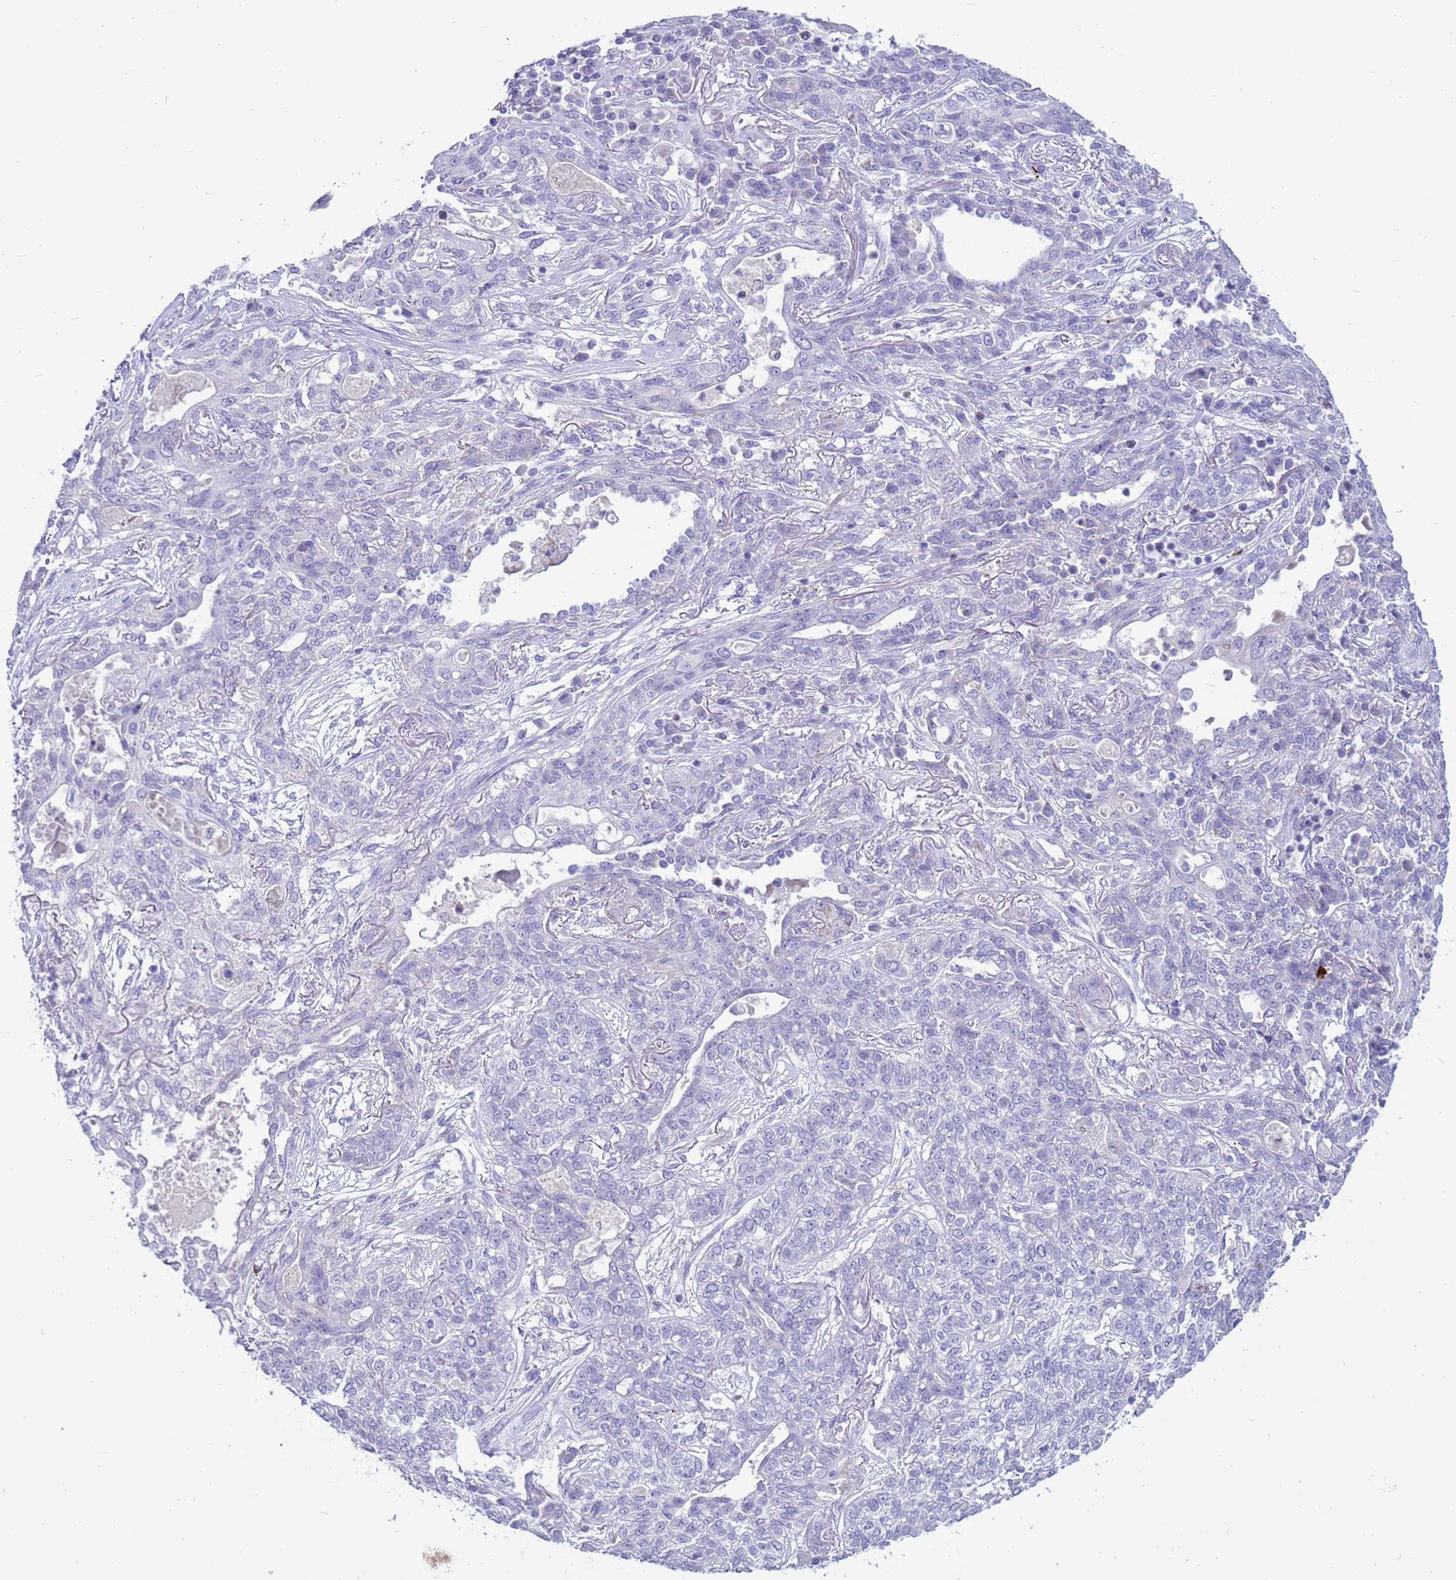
{"staining": {"intensity": "negative", "quantity": "none", "location": "none"}, "tissue": "lung cancer", "cell_type": "Tumor cells", "image_type": "cancer", "snomed": [{"axis": "morphology", "description": "Squamous cell carcinoma, NOS"}, {"axis": "topography", "description": "Lung"}], "caption": "Tumor cells are negative for protein expression in human lung squamous cell carcinoma.", "gene": "PDE10A", "patient": {"sex": "female", "age": 70}}